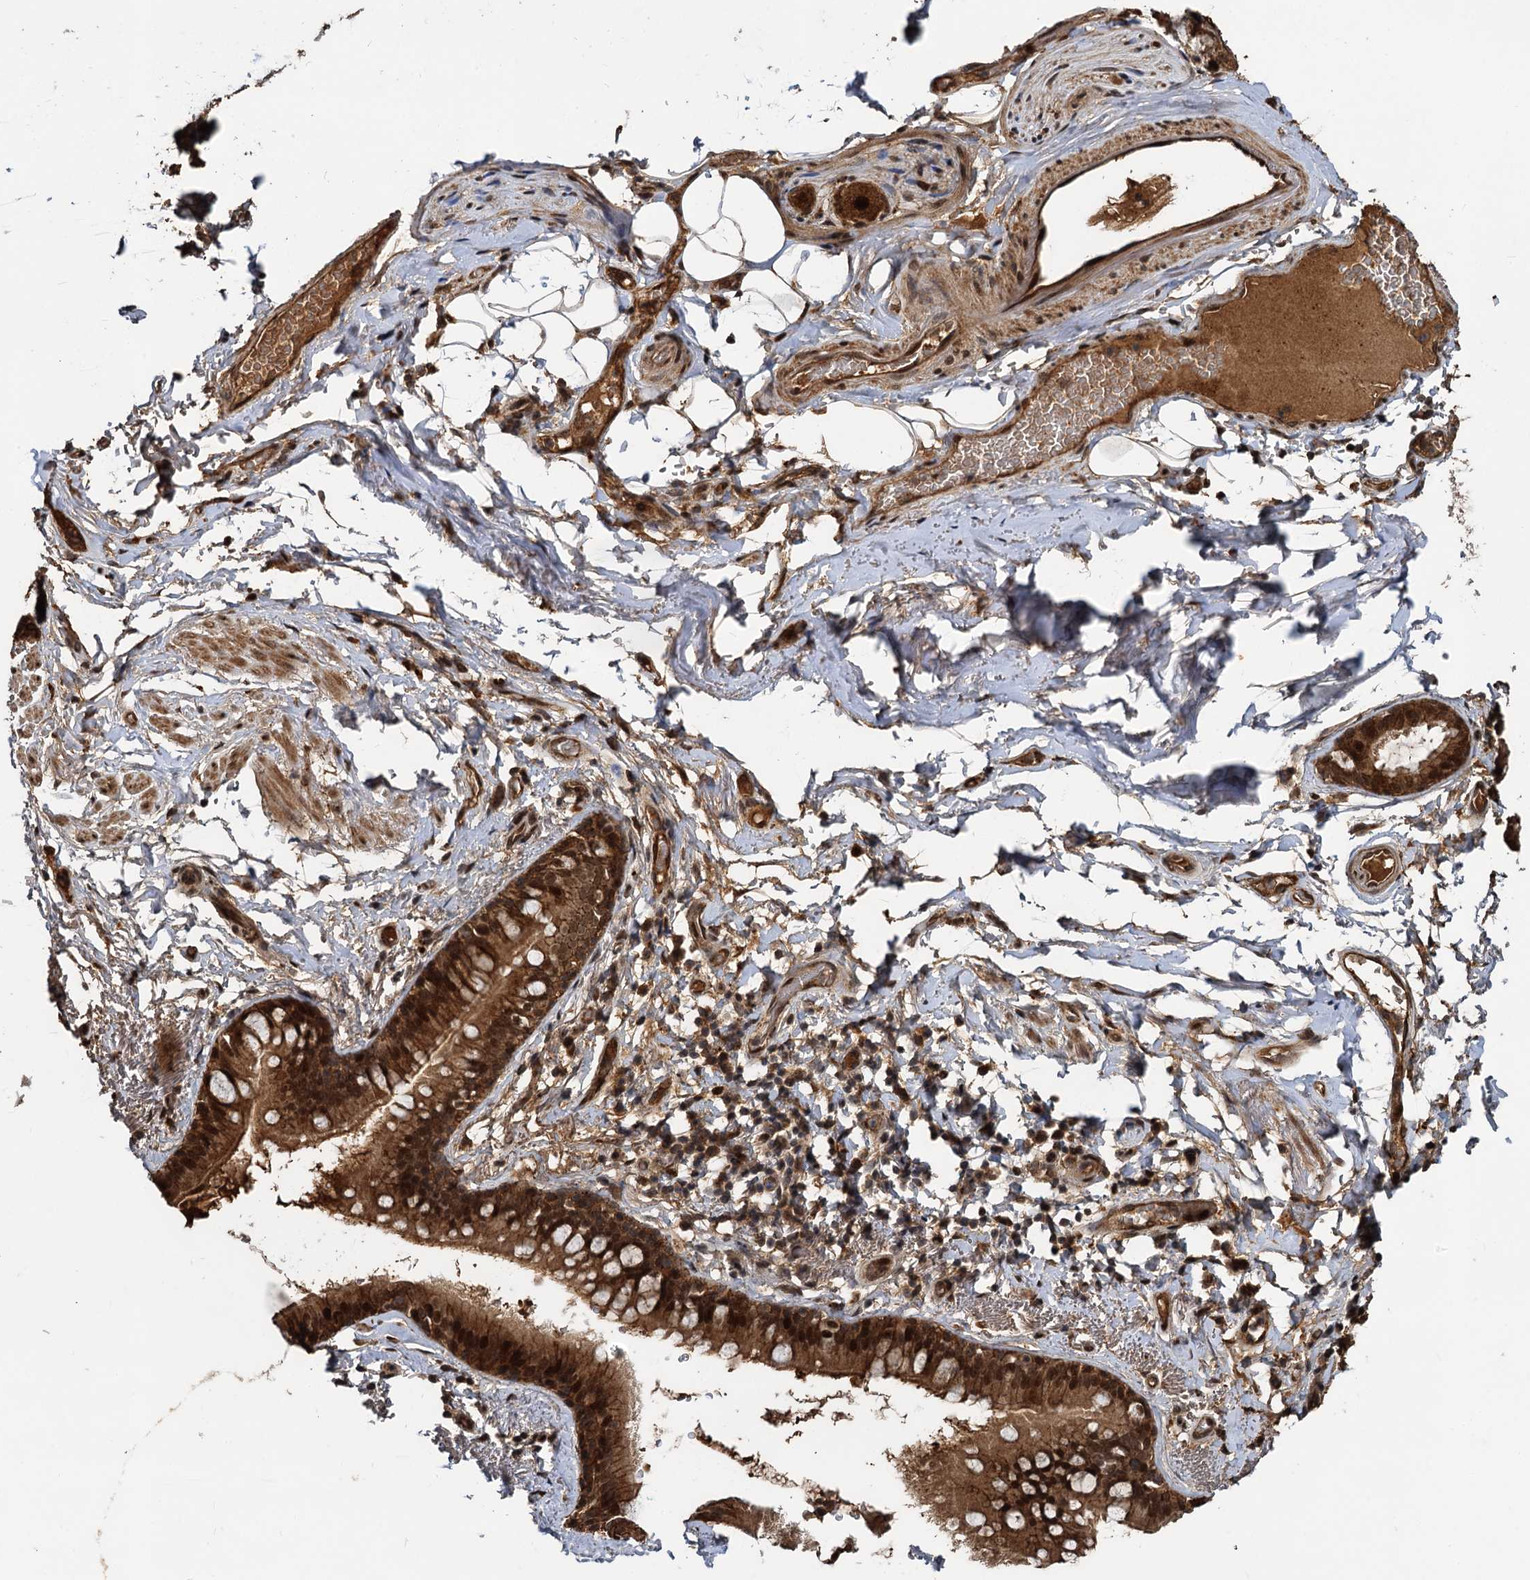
{"staining": {"intensity": "moderate", "quantity": ">75%", "location": "nuclear"}, "tissue": "adipose tissue", "cell_type": "Adipocytes", "image_type": "normal", "snomed": [{"axis": "morphology", "description": "Normal tissue, NOS"}, {"axis": "topography", "description": "Lymph node"}, {"axis": "topography", "description": "Bronchus"}], "caption": "Moderate nuclear protein expression is present in about >75% of adipocytes in adipose tissue. (DAB (3,3'-diaminobenzidine) IHC with brightfield microscopy, high magnification).", "gene": "CEP192", "patient": {"sex": "male", "age": 63}}